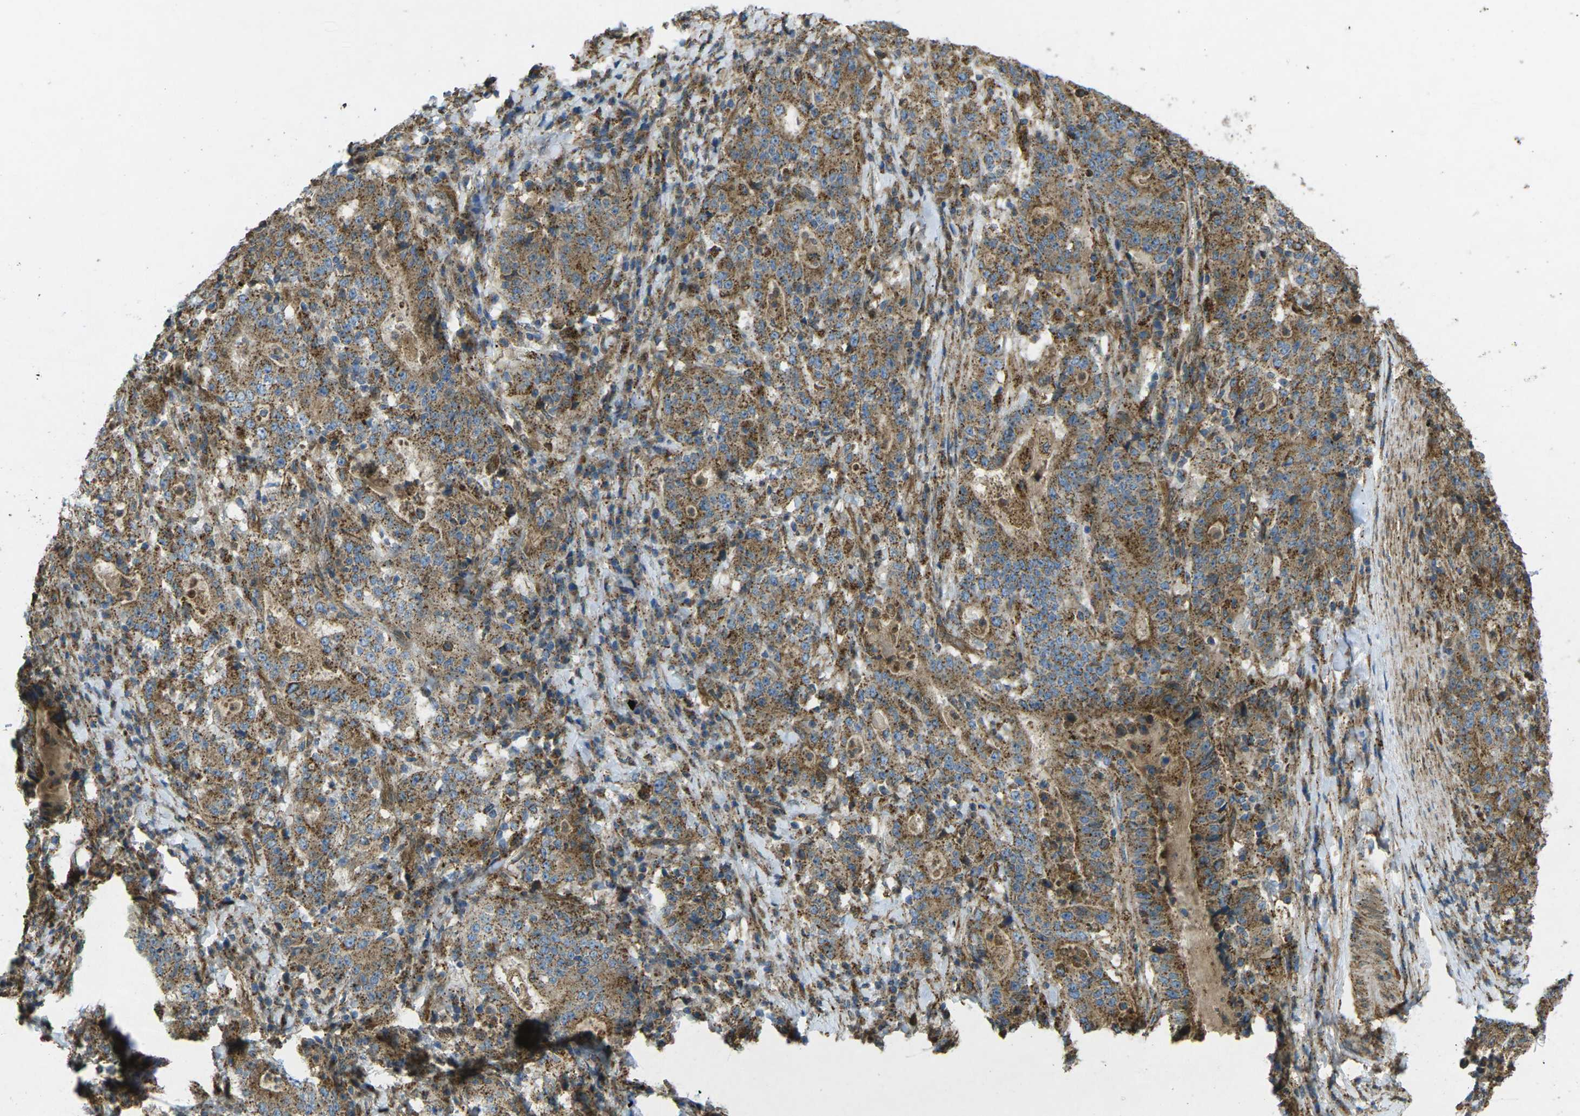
{"staining": {"intensity": "moderate", "quantity": ">75%", "location": "cytoplasmic/membranous"}, "tissue": "stomach cancer", "cell_type": "Tumor cells", "image_type": "cancer", "snomed": [{"axis": "morphology", "description": "Normal tissue, NOS"}, {"axis": "morphology", "description": "Adenocarcinoma, NOS"}, {"axis": "topography", "description": "Stomach, upper"}, {"axis": "topography", "description": "Stomach"}], "caption": "IHC (DAB (3,3'-diaminobenzidine)) staining of human stomach cancer shows moderate cytoplasmic/membranous protein staining in approximately >75% of tumor cells.", "gene": "CHMP3", "patient": {"sex": "male", "age": 59}}